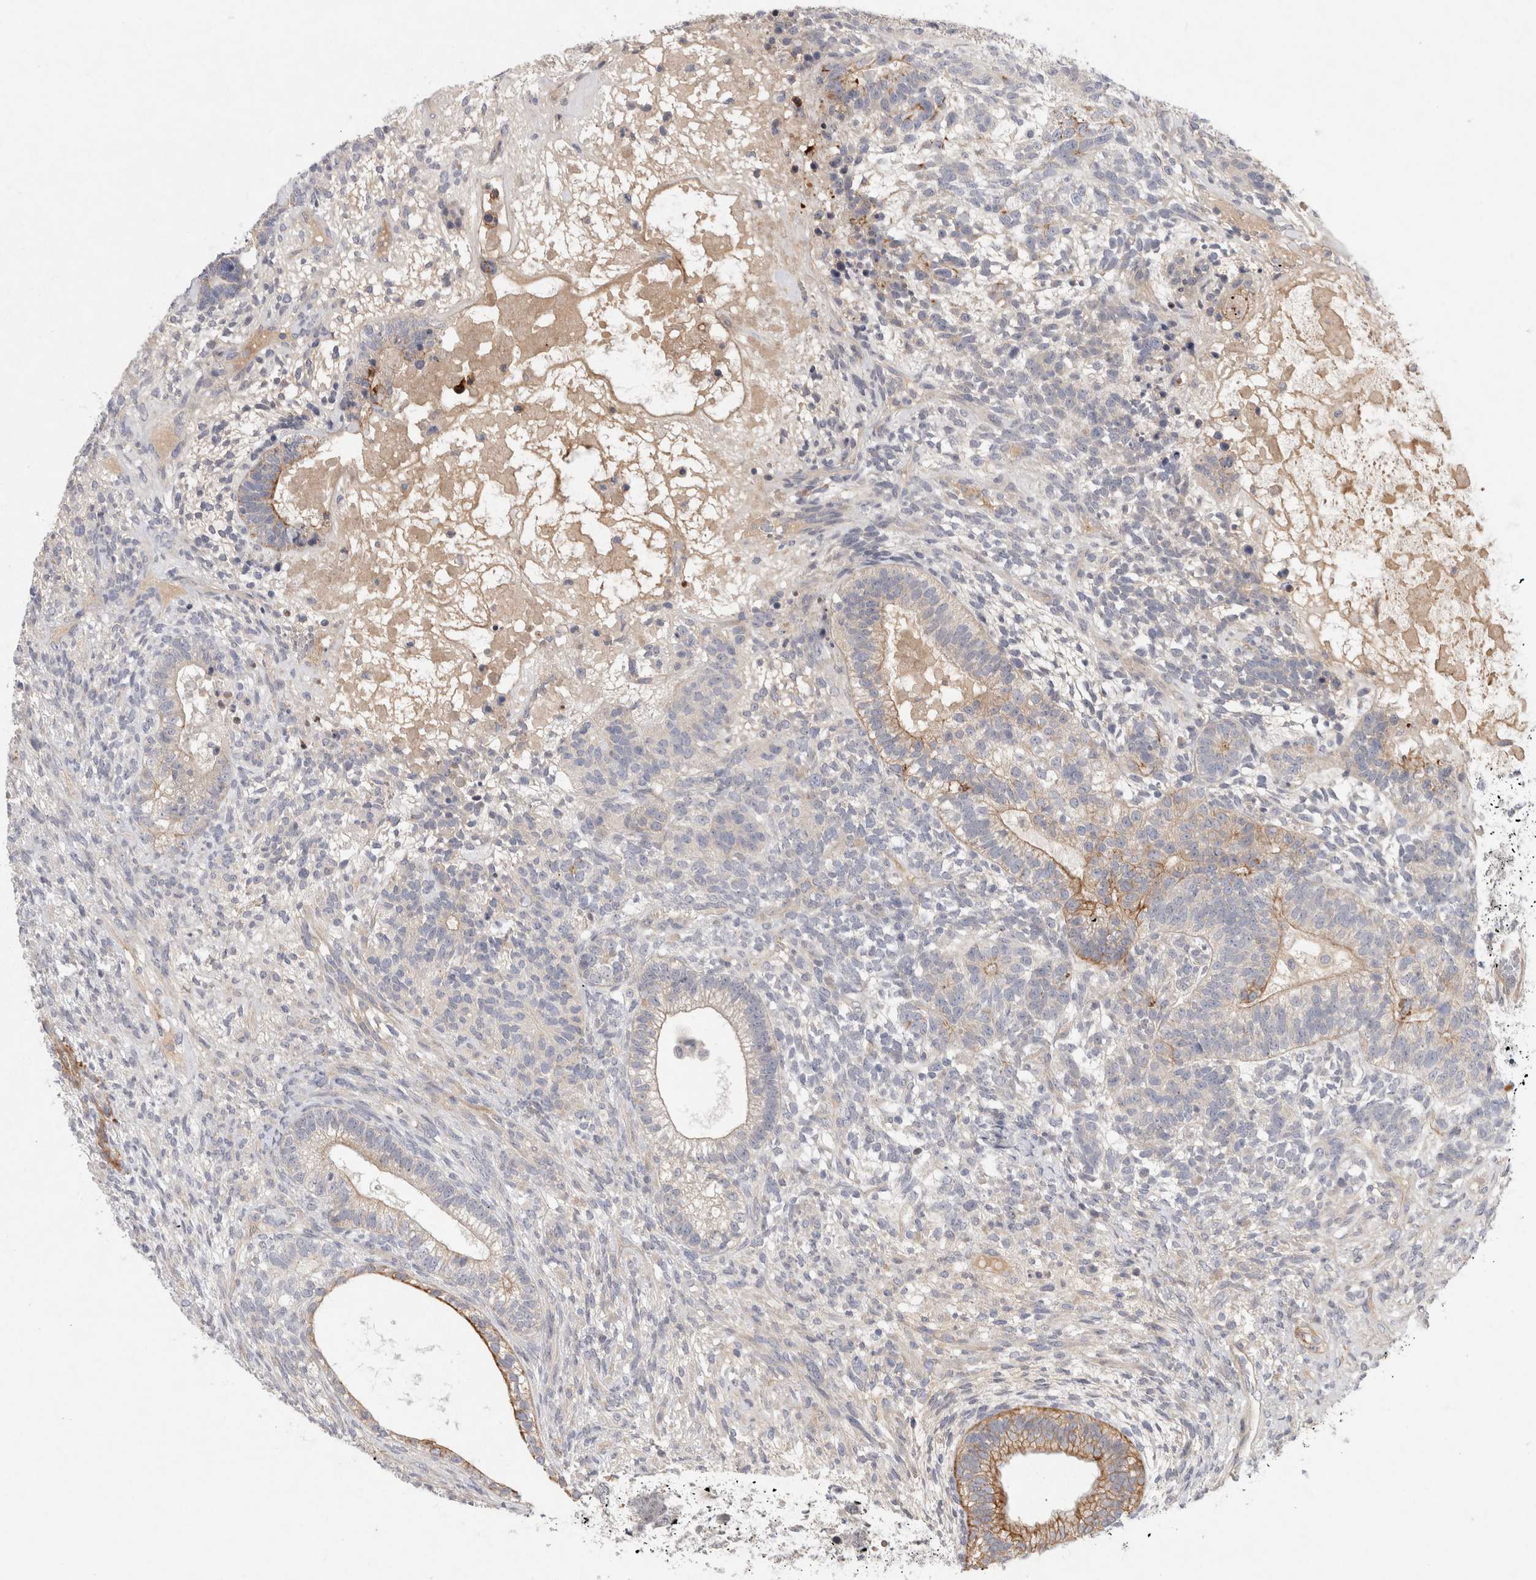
{"staining": {"intensity": "moderate", "quantity": "25%-75%", "location": "cytoplasmic/membranous"}, "tissue": "testis cancer", "cell_type": "Tumor cells", "image_type": "cancer", "snomed": [{"axis": "morphology", "description": "Seminoma, NOS"}, {"axis": "morphology", "description": "Carcinoma, Embryonal, NOS"}, {"axis": "topography", "description": "Testis"}], "caption": "This photomicrograph reveals immunohistochemistry (IHC) staining of human testis cancer (embryonal carcinoma), with medium moderate cytoplasmic/membranous expression in approximately 25%-75% of tumor cells.", "gene": "BZW2", "patient": {"sex": "male", "age": 28}}